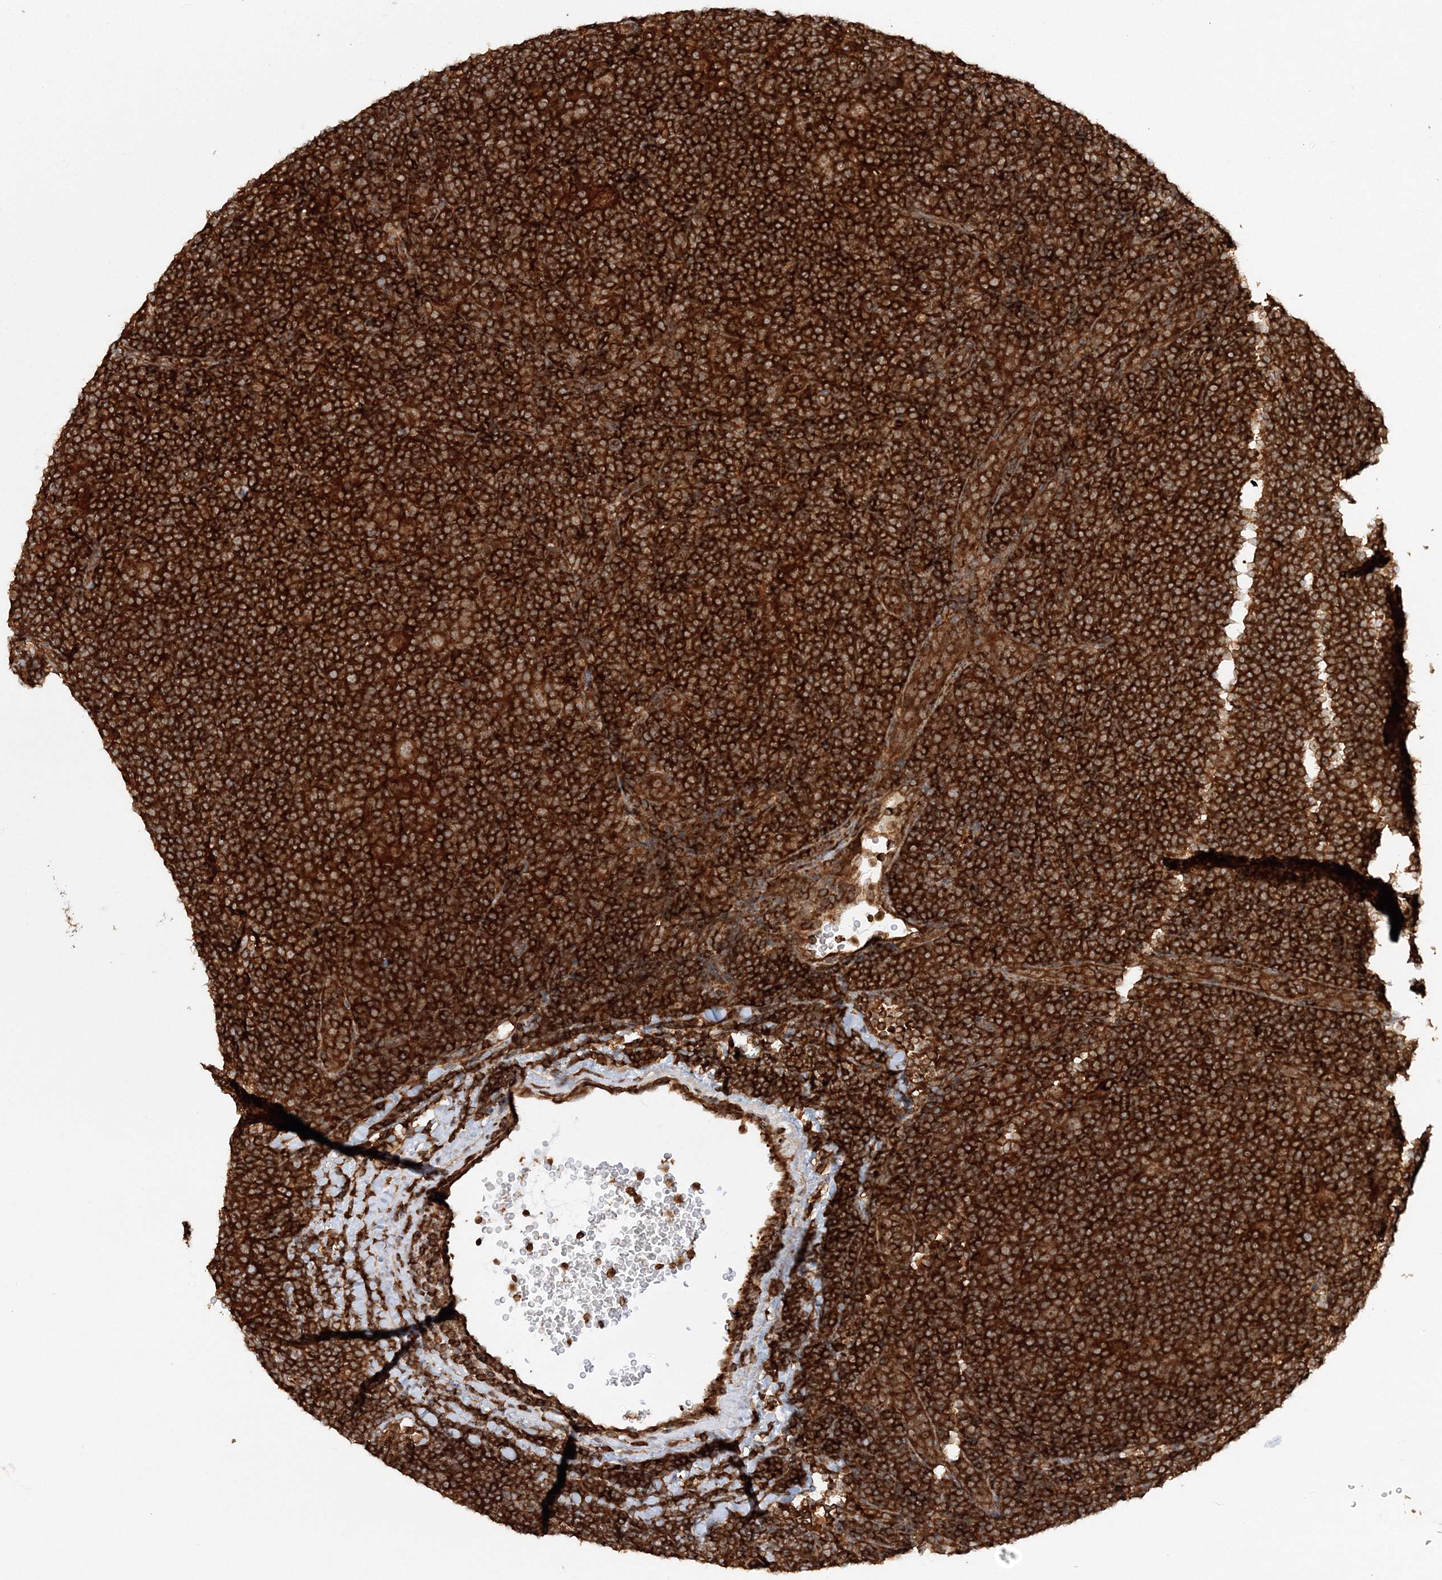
{"staining": {"intensity": "strong", "quantity": ">75%", "location": "cytoplasmic/membranous"}, "tissue": "lymphoma", "cell_type": "Tumor cells", "image_type": "cancer", "snomed": [{"axis": "morphology", "description": "Hodgkin's disease, NOS"}, {"axis": "topography", "description": "Lymph node"}], "caption": "Lymphoma was stained to show a protein in brown. There is high levels of strong cytoplasmic/membranous staining in approximately >75% of tumor cells.", "gene": "WDR37", "patient": {"sex": "female", "age": 57}}